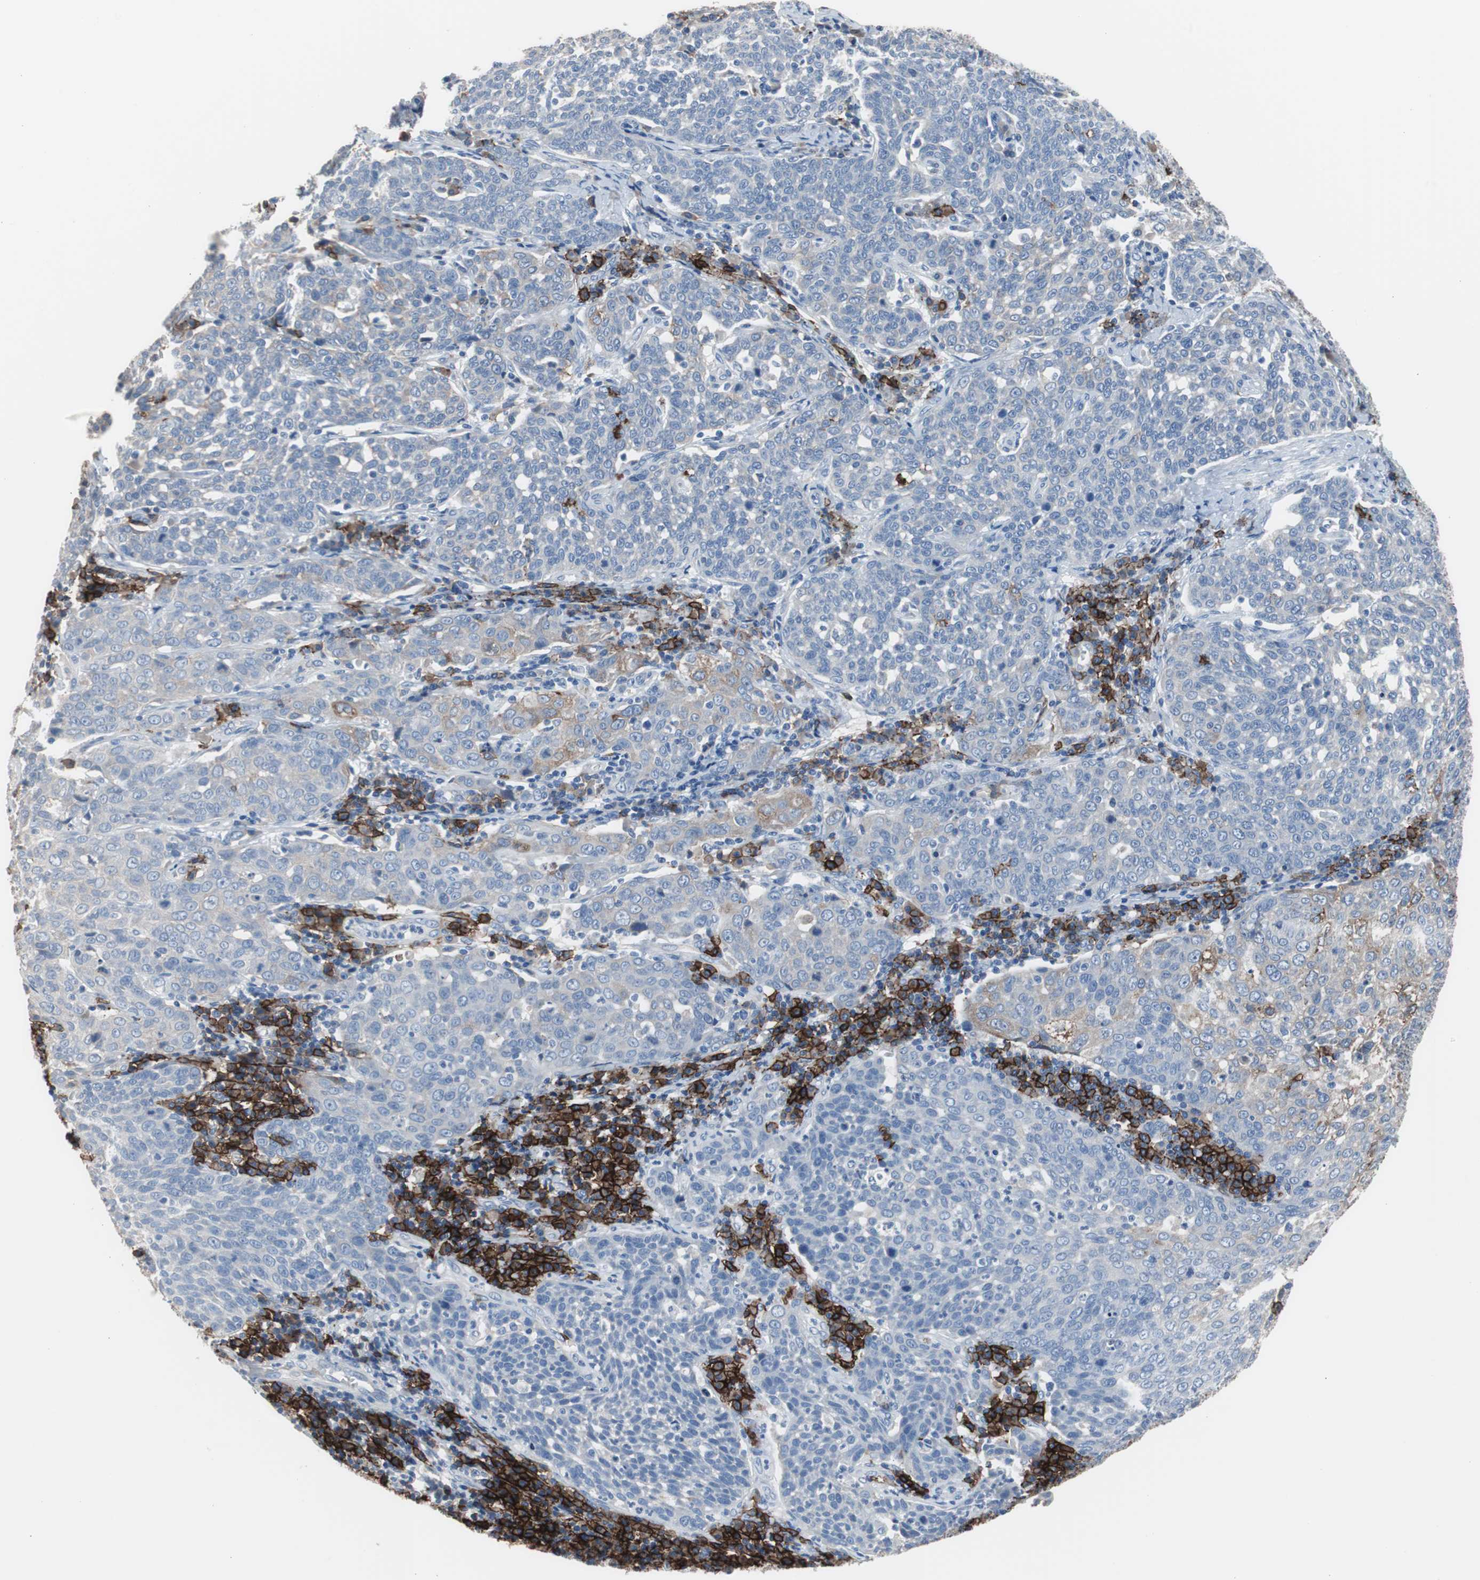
{"staining": {"intensity": "negative", "quantity": "none", "location": "none"}, "tissue": "cervical cancer", "cell_type": "Tumor cells", "image_type": "cancer", "snomed": [{"axis": "morphology", "description": "Squamous cell carcinoma, NOS"}, {"axis": "topography", "description": "Cervix"}], "caption": "Cervical cancer was stained to show a protein in brown. There is no significant positivity in tumor cells.", "gene": "FCGR2B", "patient": {"sex": "female", "age": 34}}